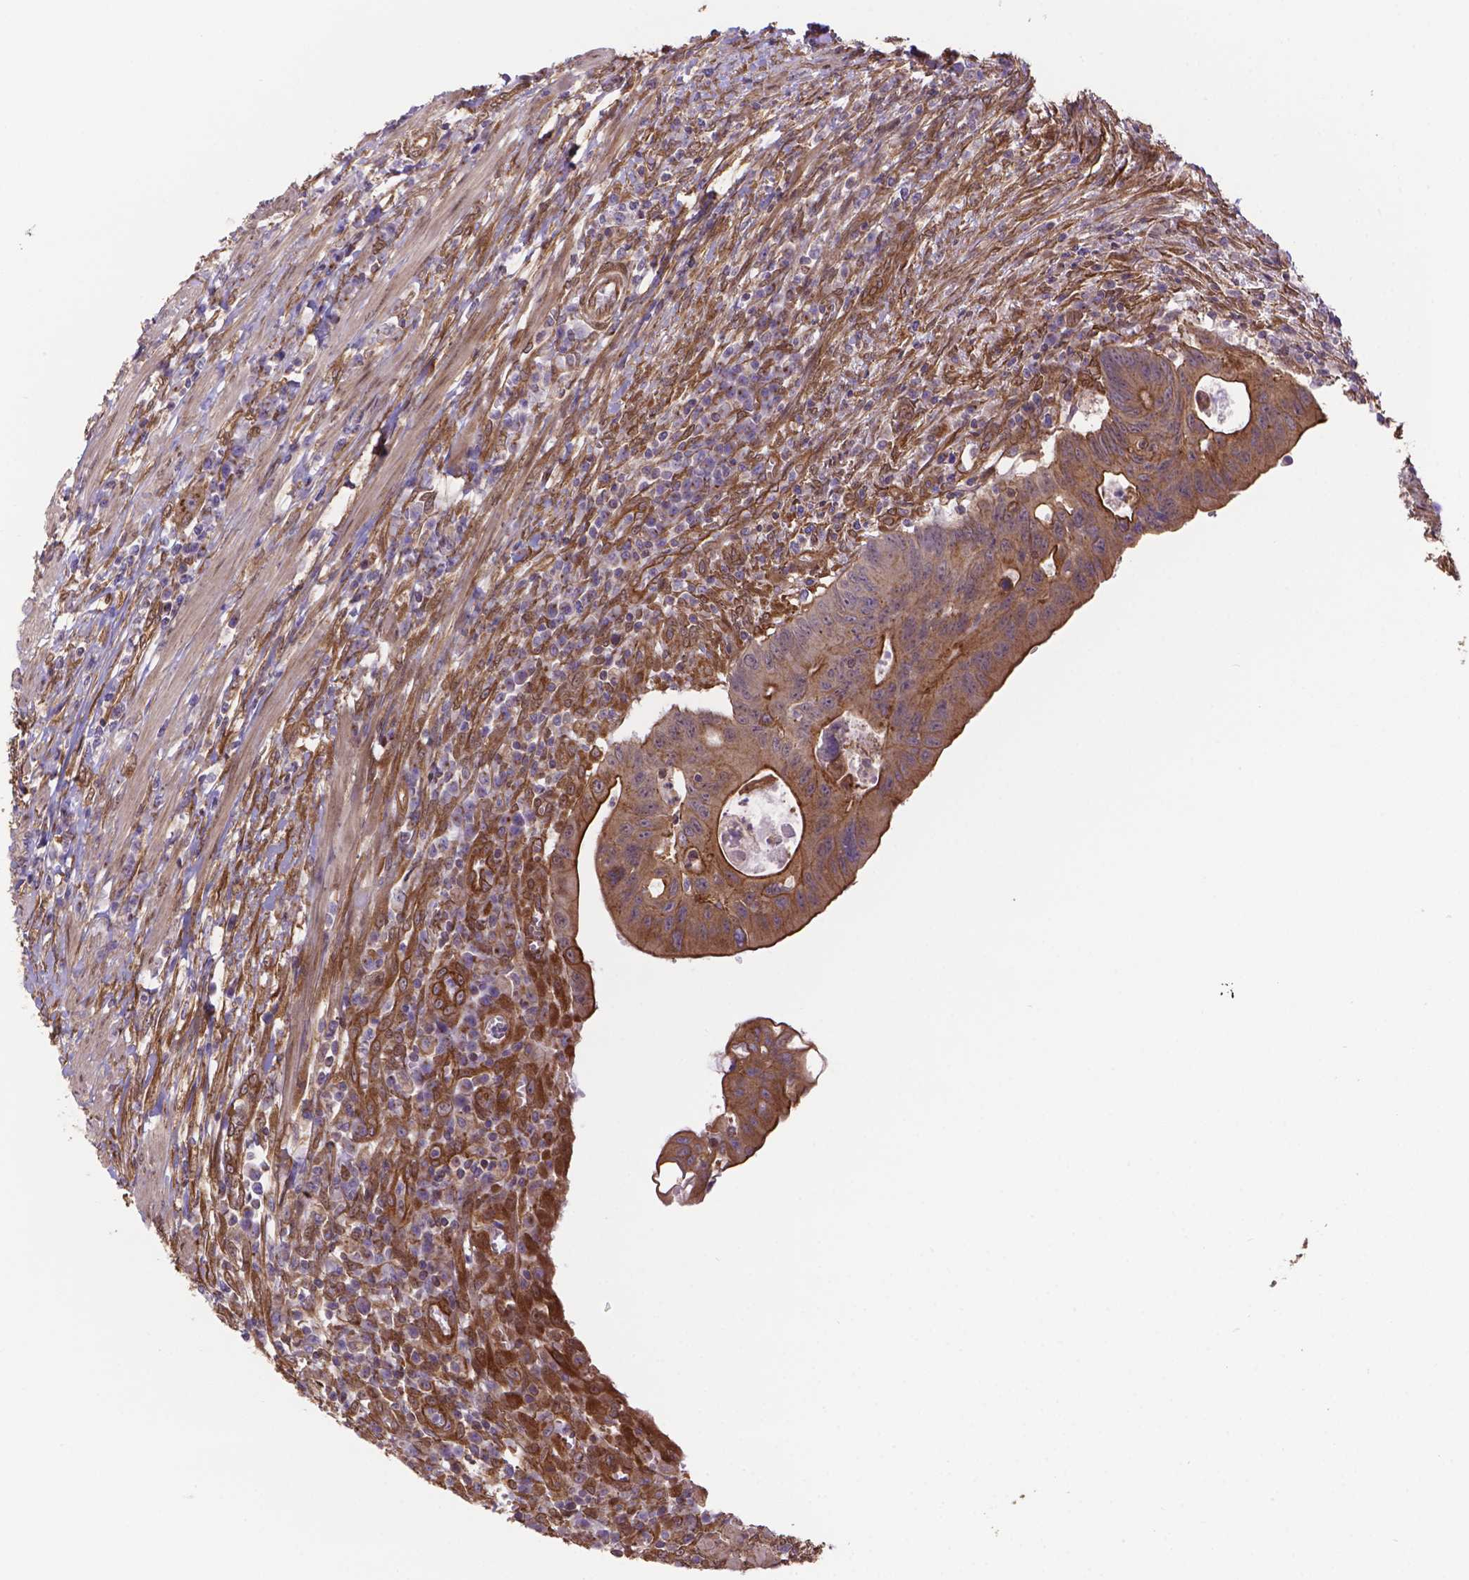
{"staining": {"intensity": "moderate", "quantity": ">75%", "location": "cytoplasmic/membranous"}, "tissue": "colorectal cancer", "cell_type": "Tumor cells", "image_type": "cancer", "snomed": [{"axis": "morphology", "description": "Adenocarcinoma, NOS"}, {"axis": "topography", "description": "Colon"}], "caption": "A micrograph of colorectal cancer (adenocarcinoma) stained for a protein shows moderate cytoplasmic/membranous brown staining in tumor cells.", "gene": "YAP1", "patient": {"sex": "male", "age": 65}}